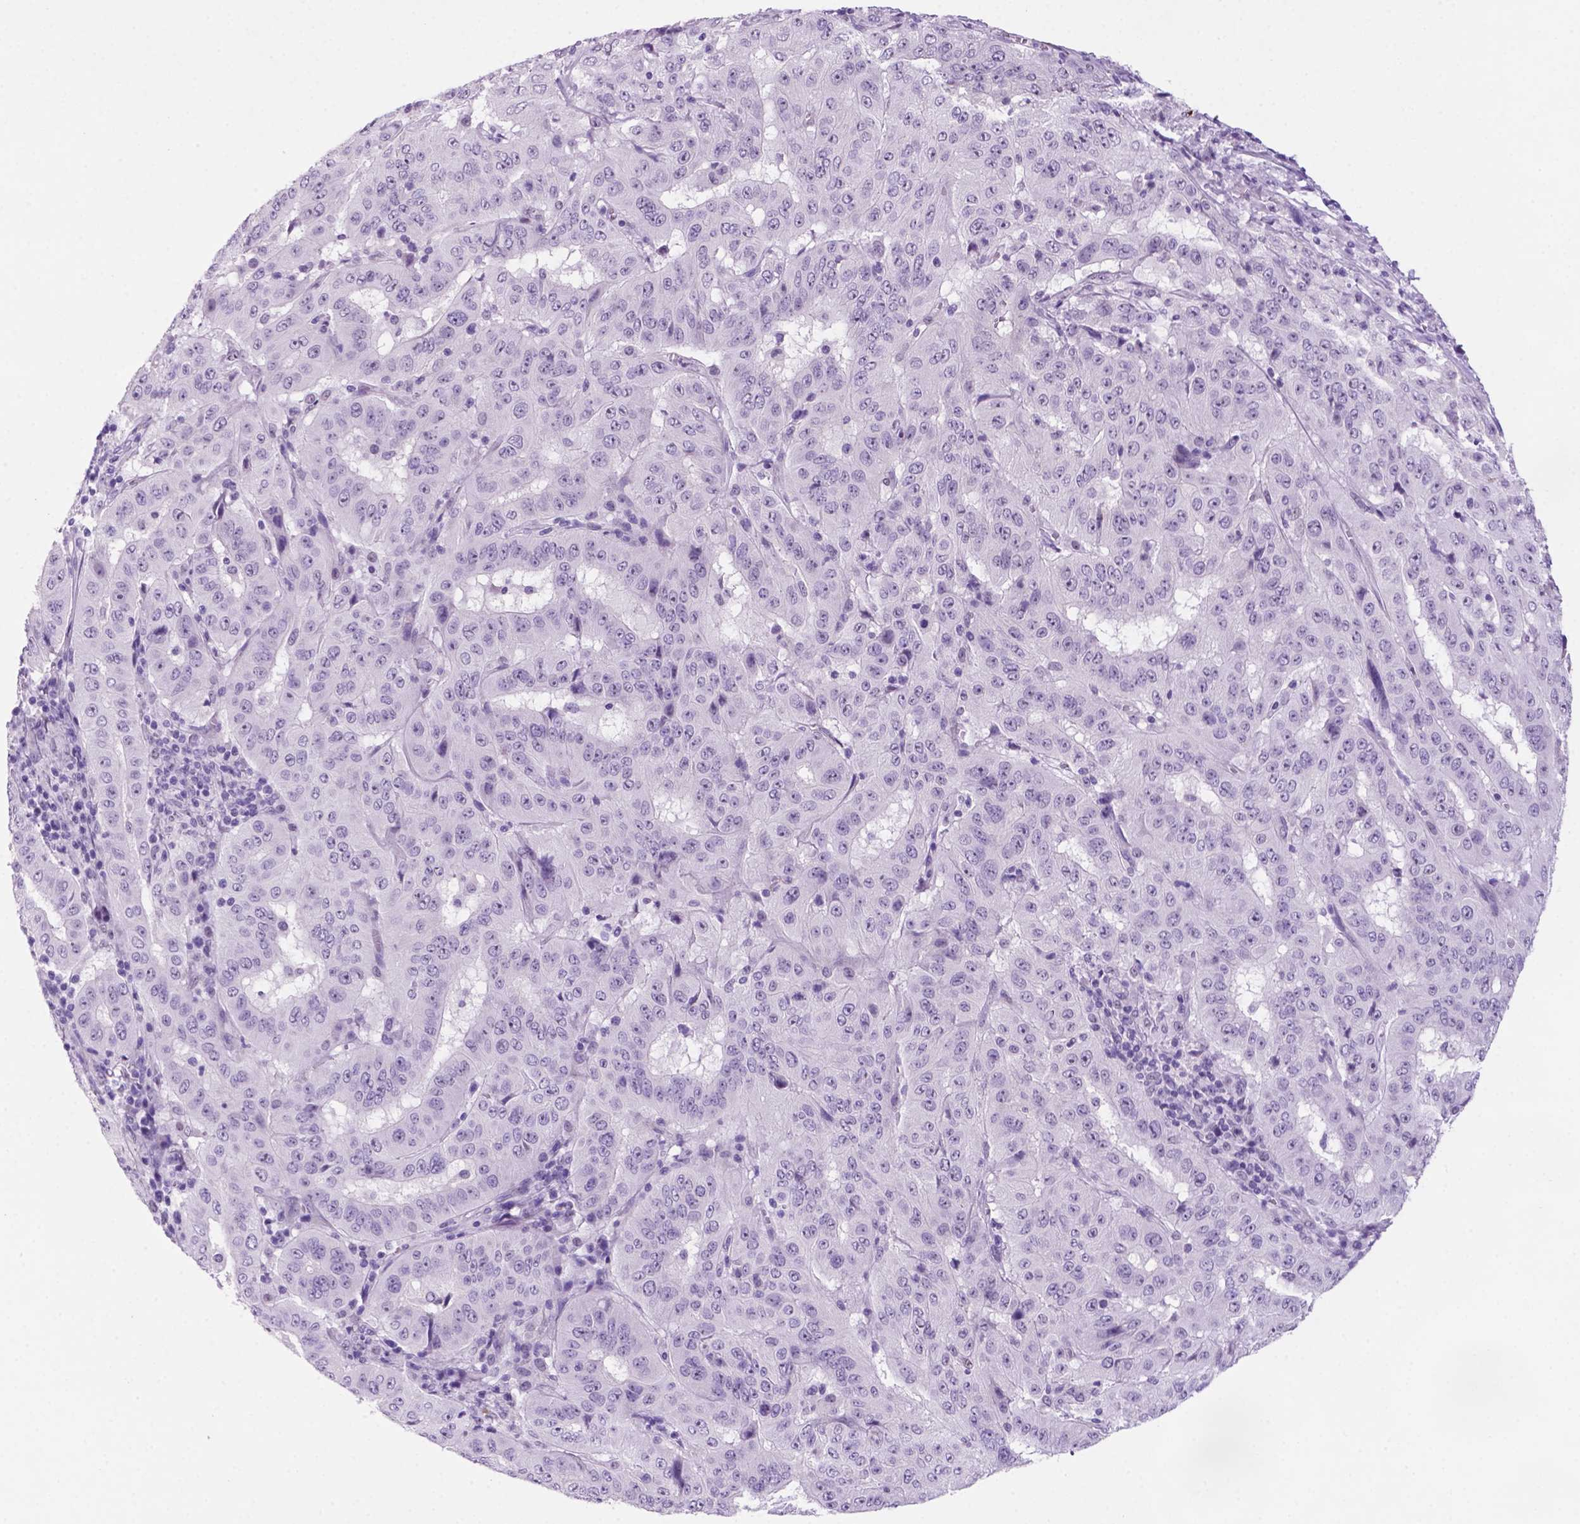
{"staining": {"intensity": "negative", "quantity": "none", "location": "none"}, "tissue": "pancreatic cancer", "cell_type": "Tumor cells", "image_type": "cancer", "snomed": [{"axis": "morphology", "description": "Adenocarcinoma, NOS"}, {"axis": "topography", "description": "Pancreas"}], "caption": "High magnification brightfield microscopy of pancreatic cancer (adenocarcinoma) stained with DAB (3,3'-diaminobenzidine) (brown) and counterstained with hematoxylin (blue): tumor cells show no significant positivity.", "gene": "C18orf21", "patient": {"sex": "male", "age": 63}}